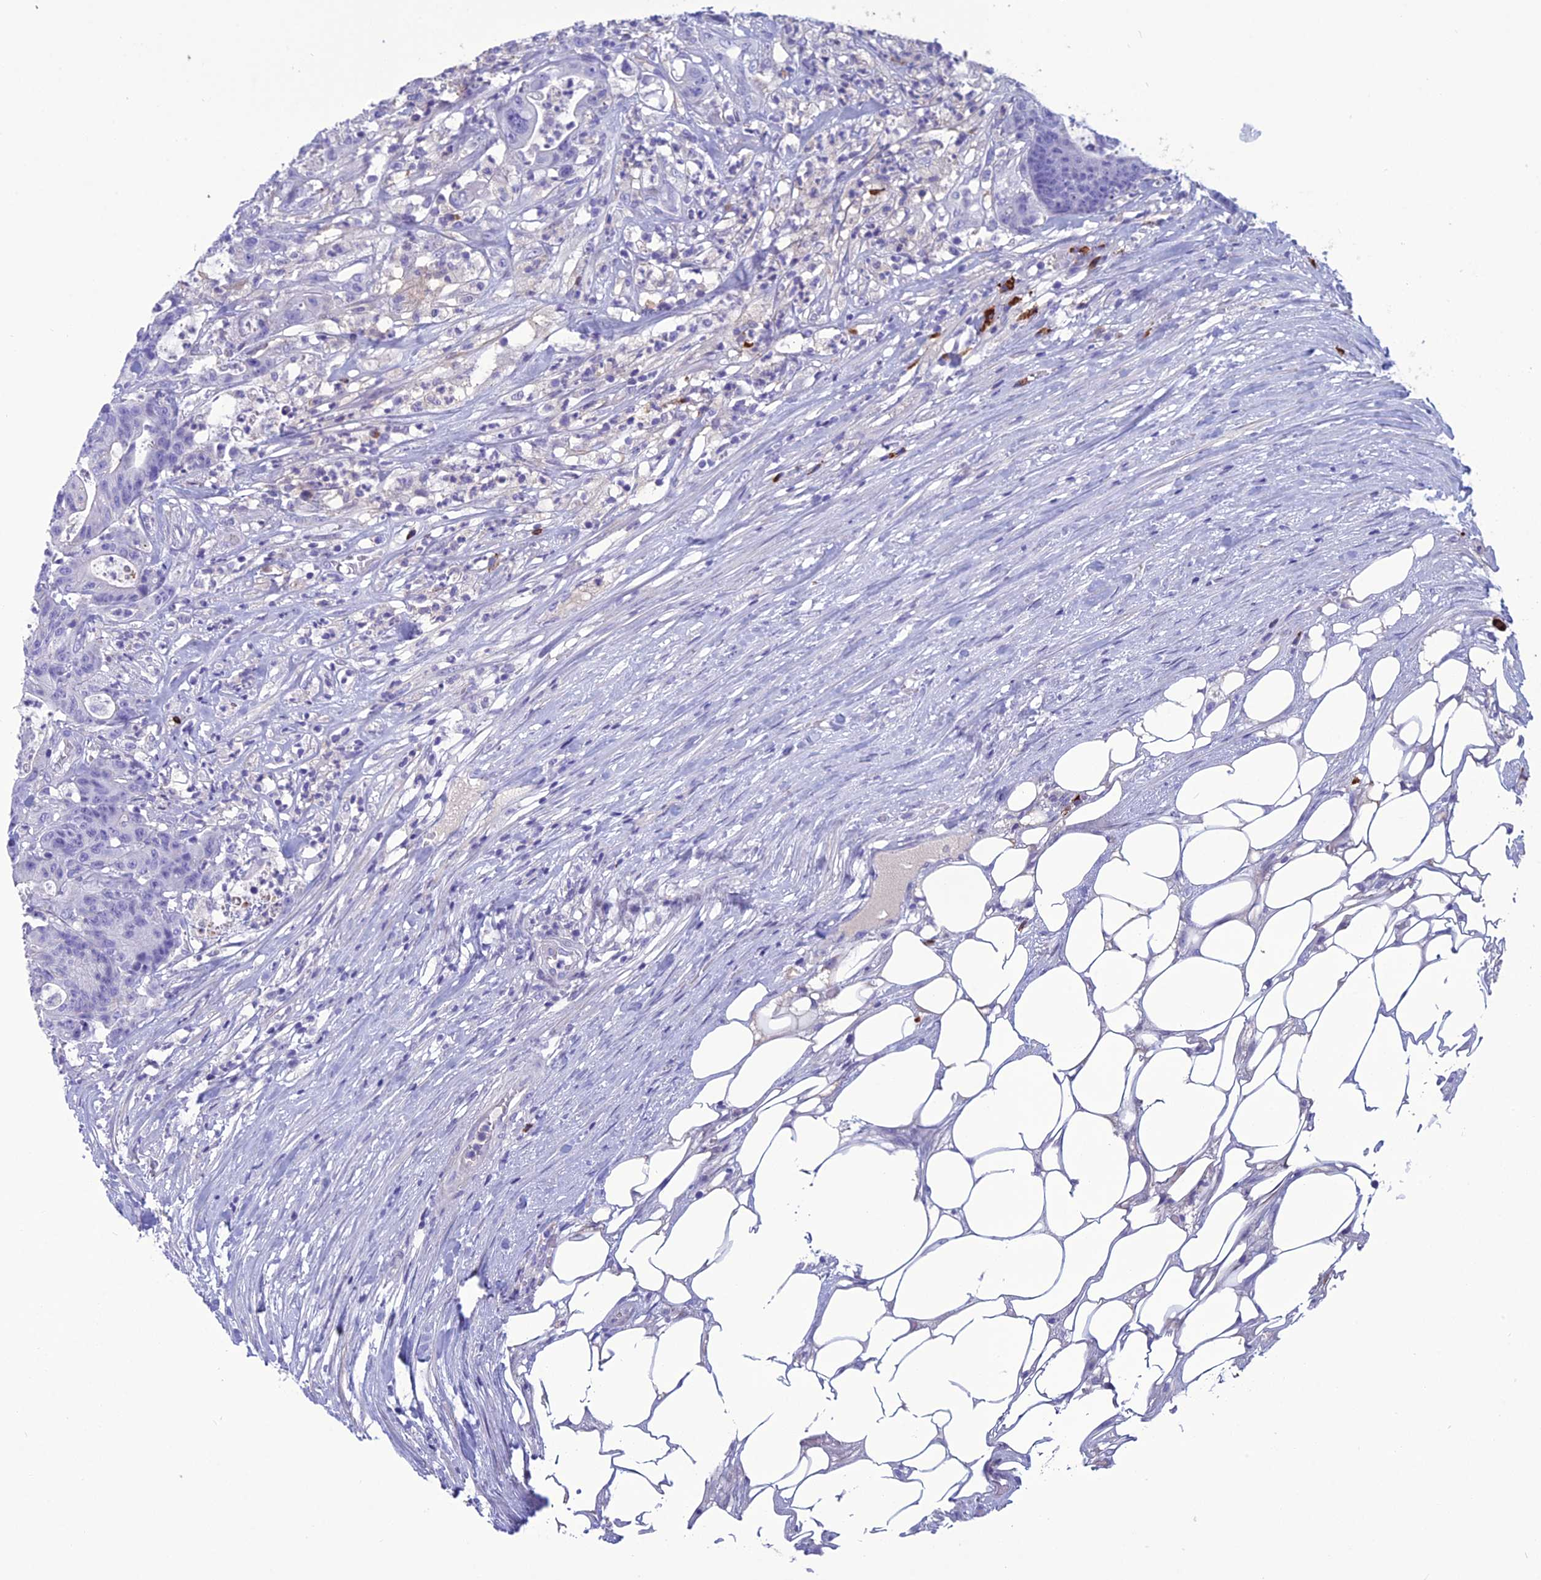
{"staining": {"intensity": "negative", "quantity": "none", "location": "none"}, "tissue": "colorectal cancer", "cell_type": "Tumor cells", "image_type": "cancer", "snomed": [{"axis": "morphology", "description": "Adenocarcinoma, NOS"}, {"axis": "topography", "description": "Colon"}], "caption": "The histopathology image exhibits no significant staining in tumor cells of colorectal adenocarcinoma.", "gene": "CRB2", "patient": {"sex": "female", "age": 84}}